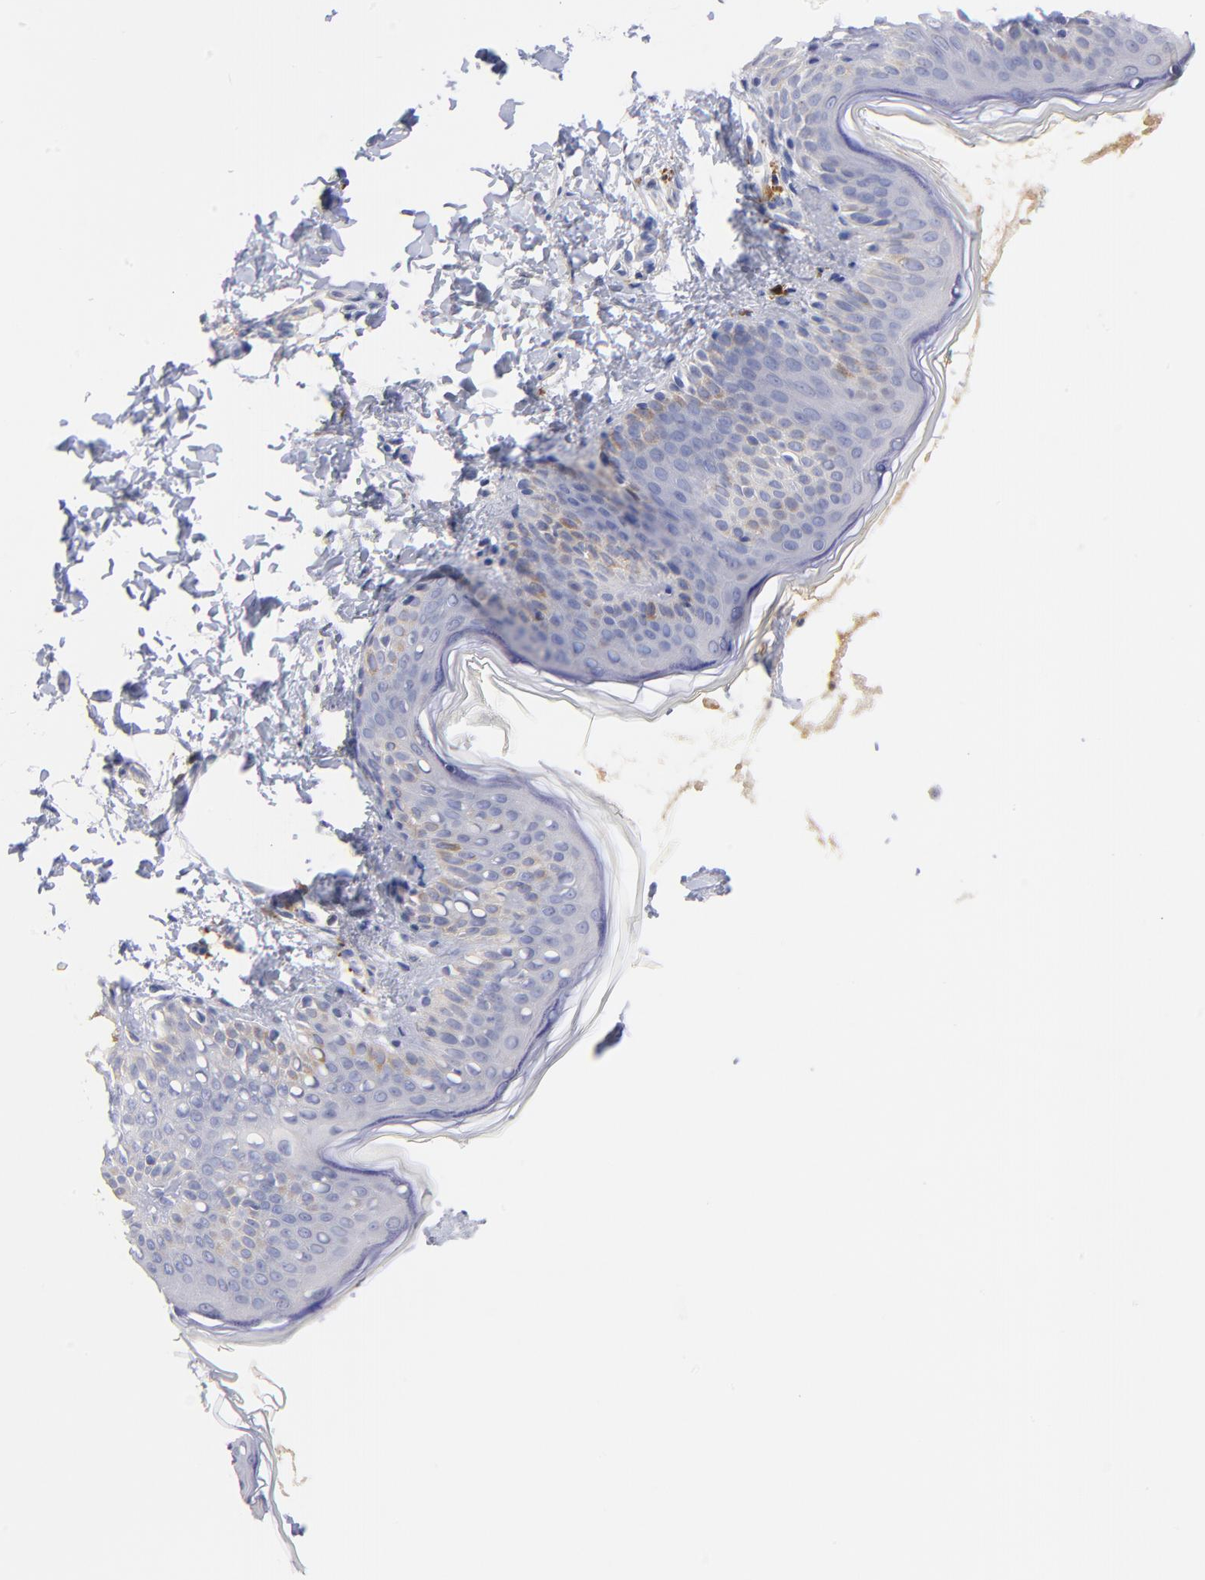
{"staining": {"intensity": "negative", "quantity": "none", "location": "none"}, "tissue": "skin", "cell_type": "Fibroblasts", "image_type": "normal", "snomed": [{"axis": "morphology", "description": "Normal tissue, NOS"}, {"axis": "topography", "description": "Skin"}], "caption": "Fibroblasts are negative for brown protein staining in benign skin. Brightfield microscopy of IHC stained with DAB (brown) and hematoxylin (blue), captured at high magnification.", "gene": "KREMEN2", "patient": {"sex": "female", "age": 4}}